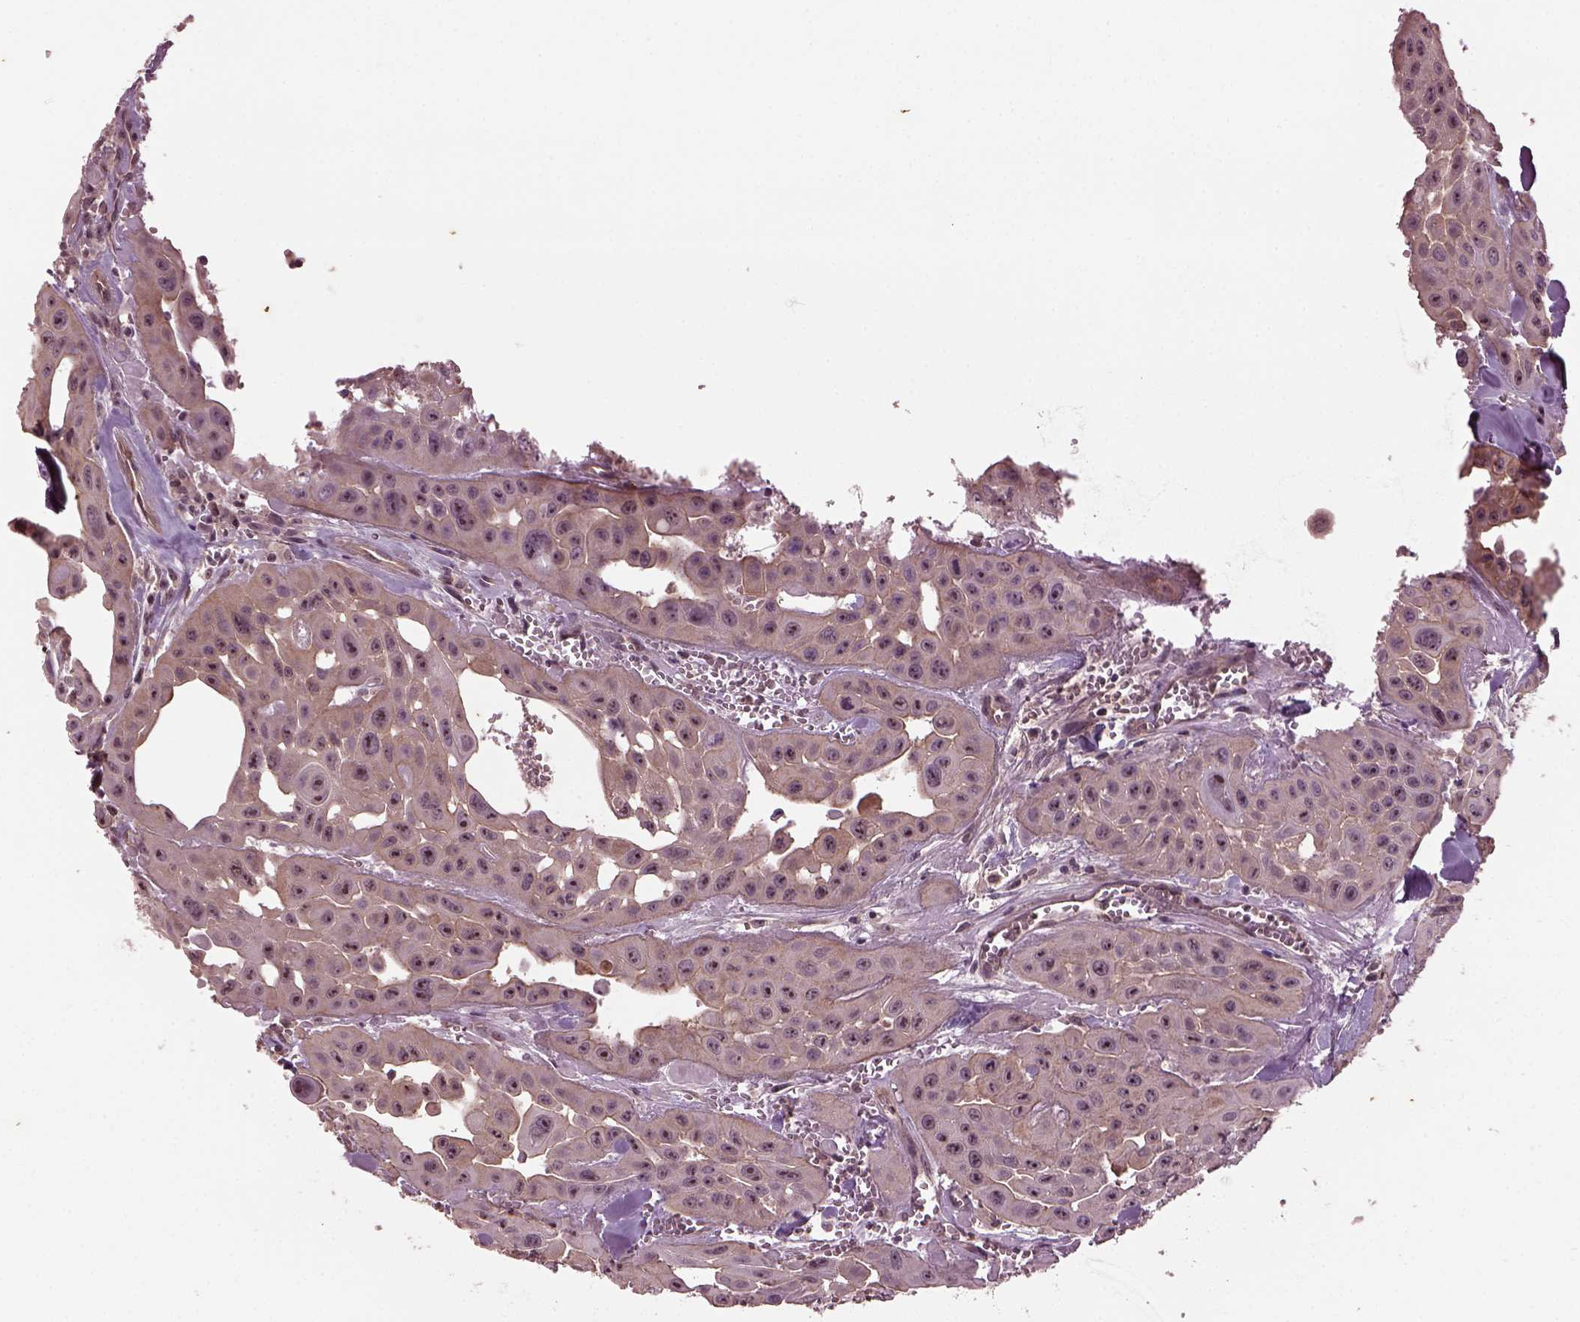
{"staining": {"intensity": "moderate", "quantity": "25%-75%", "location": "cytoplasmic/membranous,nuclear"}, "tissue": "head and neck cancer", "cell_type": "Tumor cells", "image_type": "cancer", "snomed": [{"axis": "morphology", "description": "Adenocarcinoma, NOS"}, {"axis": "topography", "description": "Head-Neck"}], "caption": "Human head and neck cancer stained with a brown dye reveals moderate cytoplasmic/membranous and nuclear positive expression in approximately 25%-75% of tumor cells.", "gene": "GNRH1", "patient": {"sex": "male", "age": 73}}